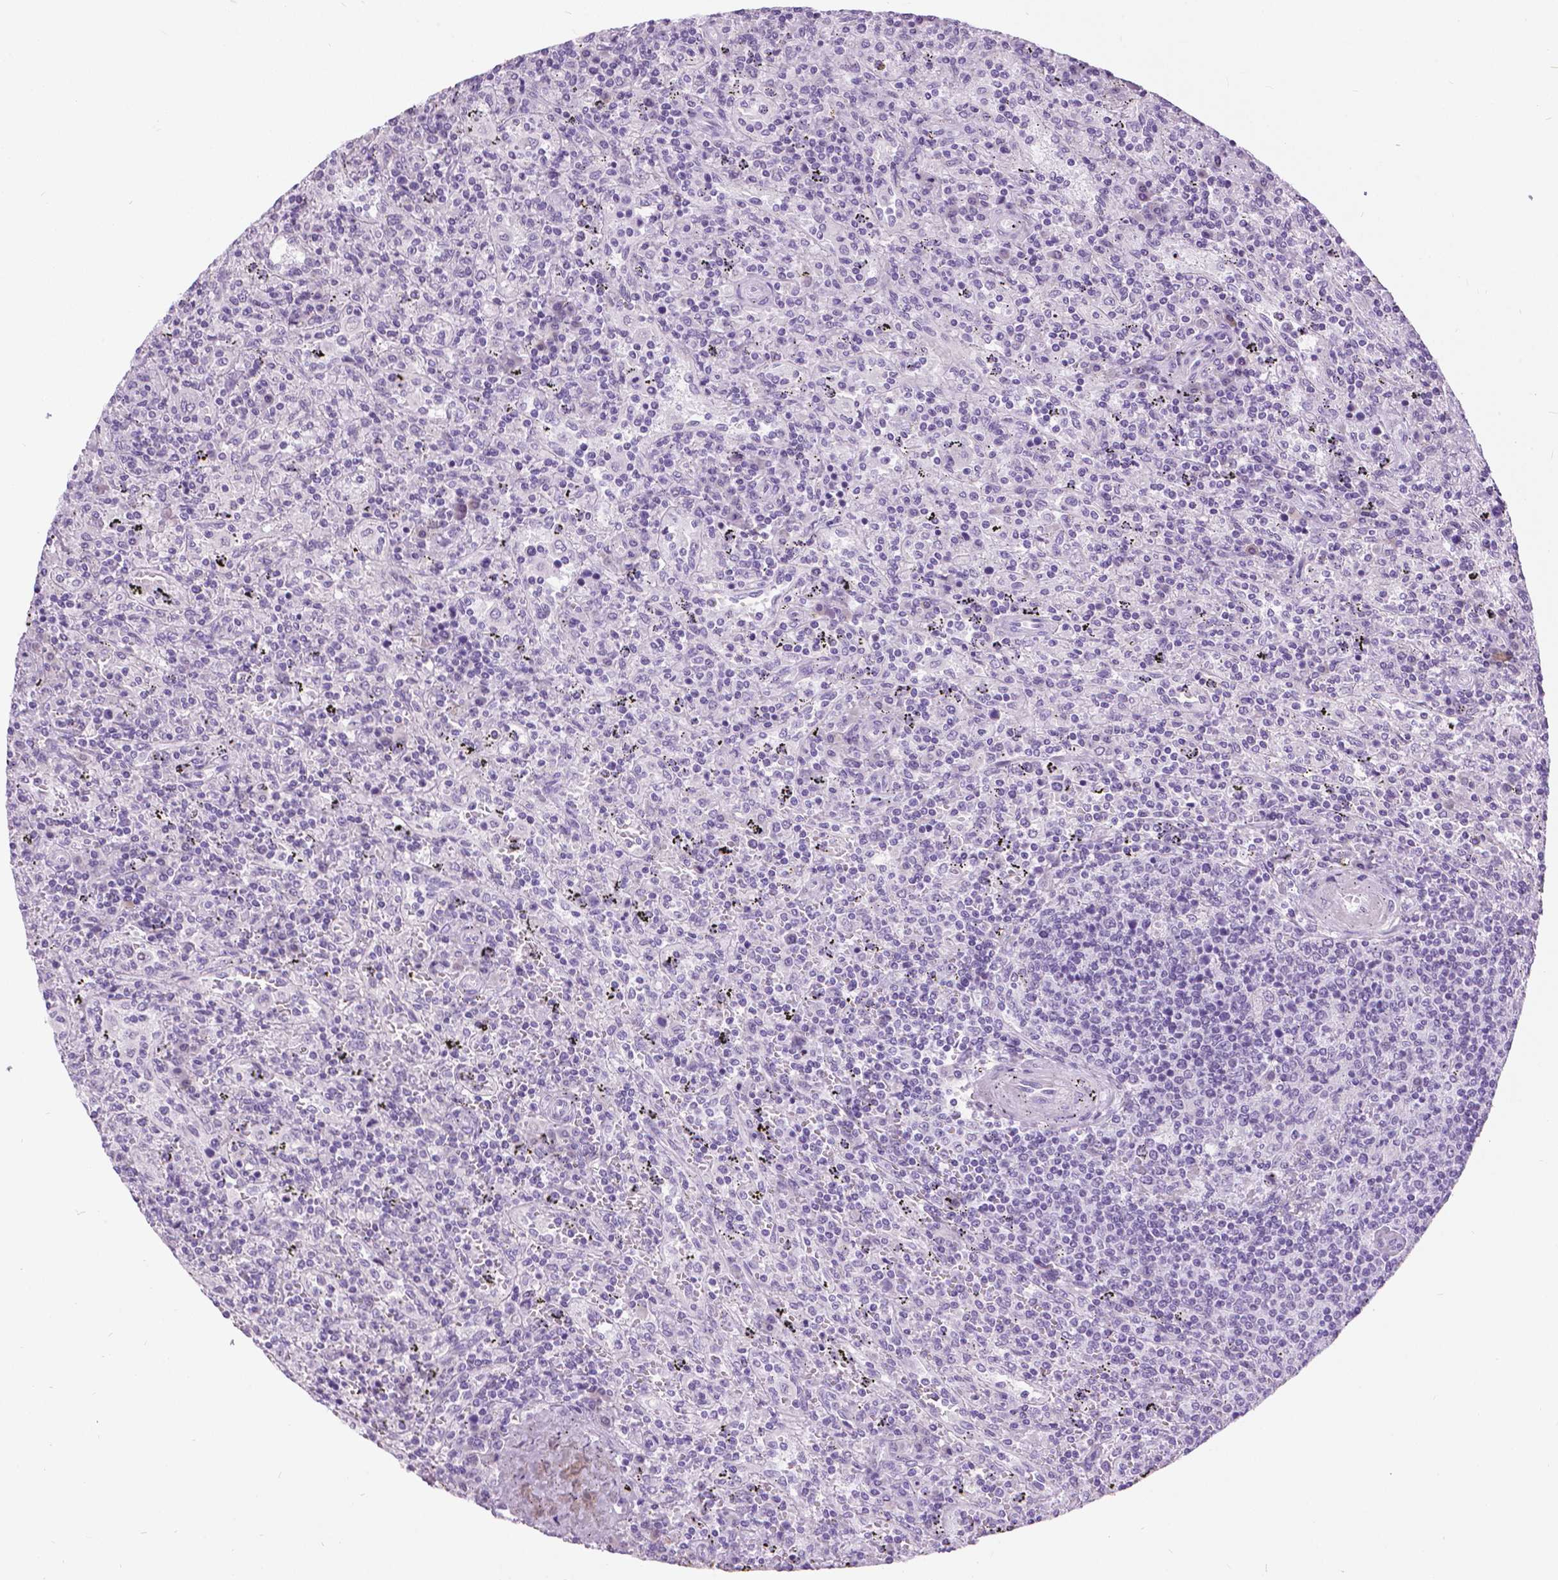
{"staining": {"intensity": "negative", "quantity": "none", "location": "none"}, "tissue": "lymphoma", "cell_type": "Tumor cells", "image_type": "cancer", "snomed": [{"axis": "morphology", "description": "Malignant lymphoma, non-Hodgkin's type, Low grade"}, {"axis": "topography", "description": "Spleen"}], "caption": "This is an immunohistochemistry histopathology image of lymphoma. There is no positivity in tumor cells.", "gene": "MYOM1", "patient": {"sex": "male", "age": 62}}